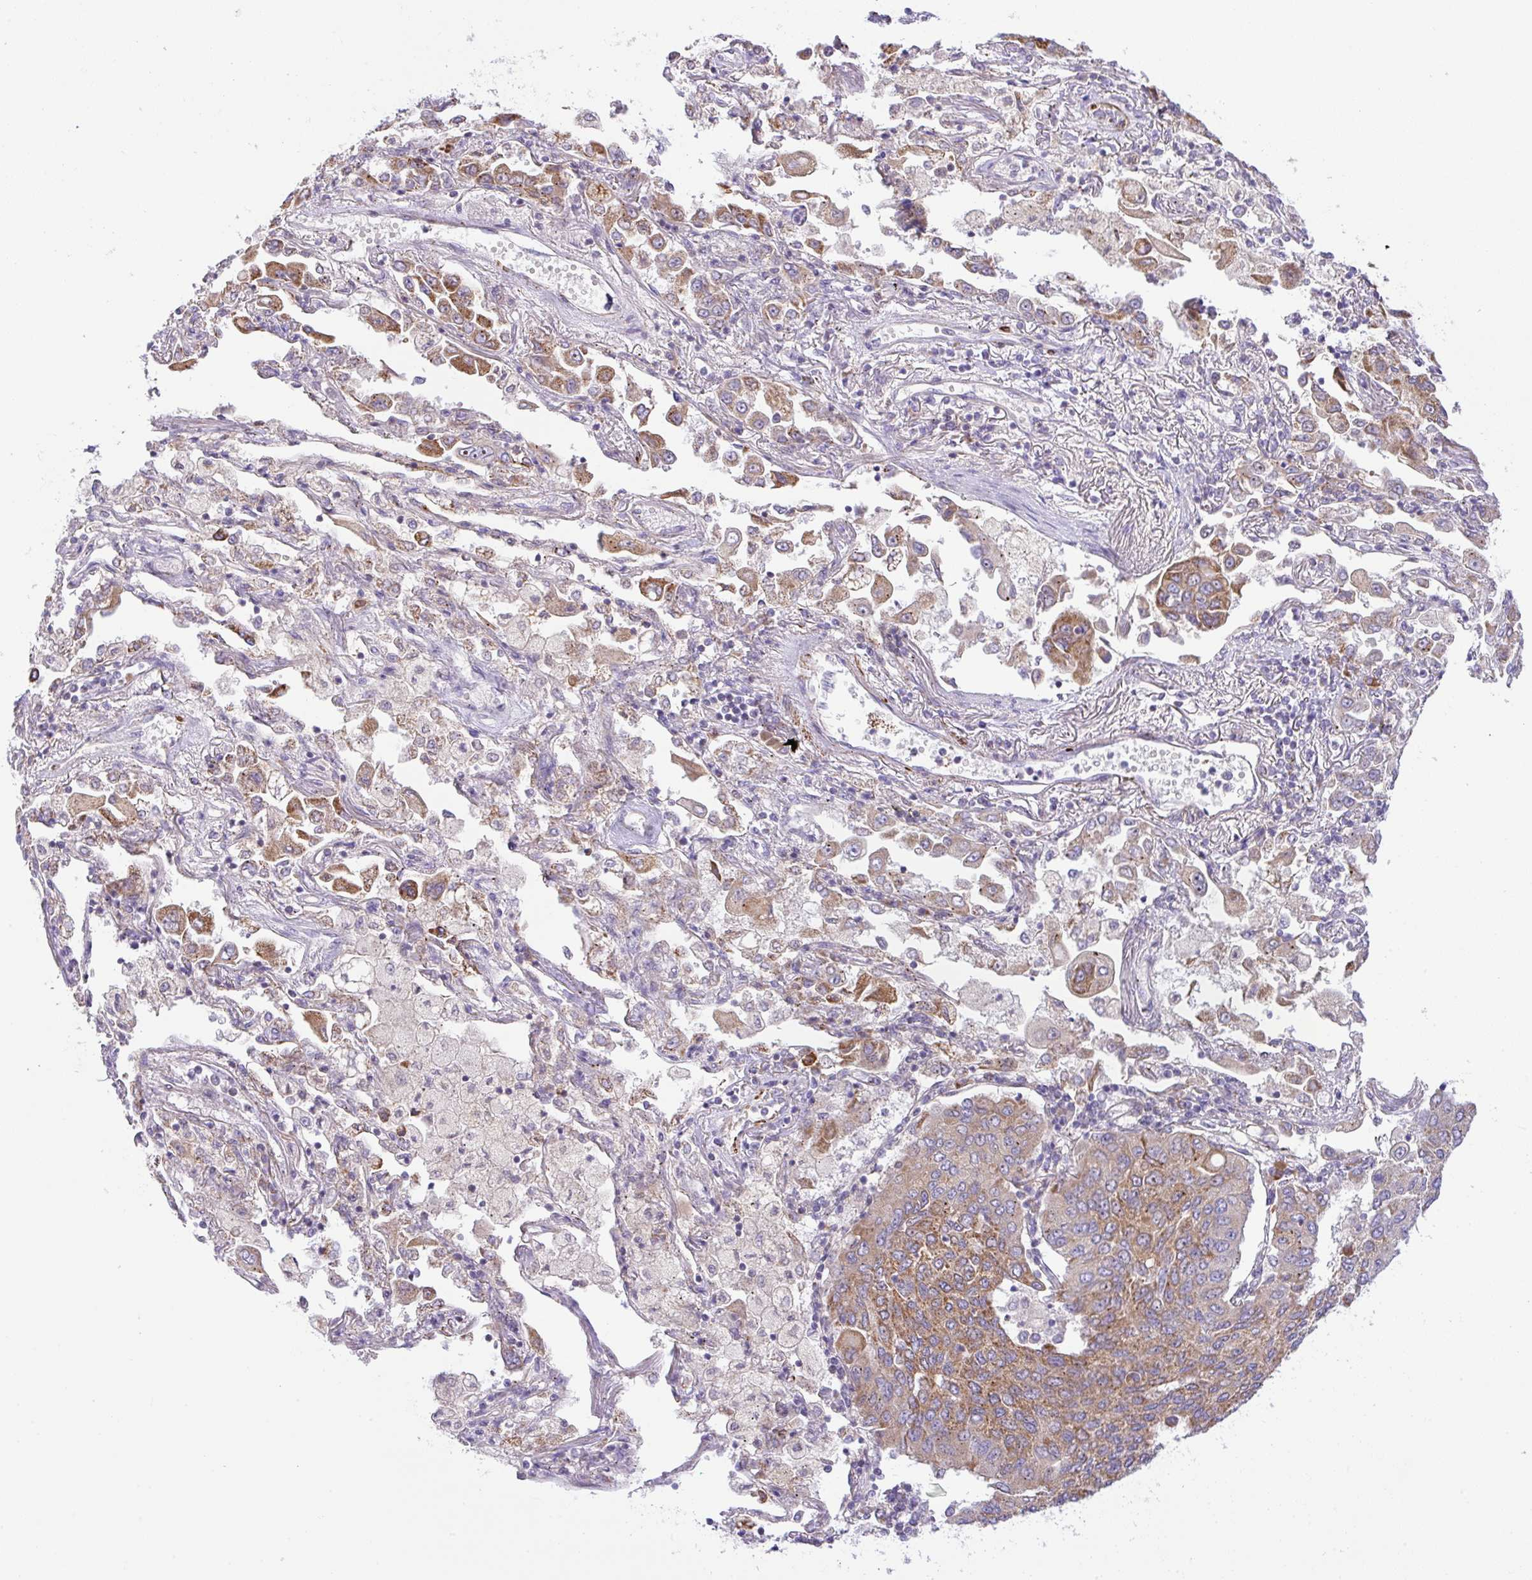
{"staining": {"intensity": "moderate", "quantity": "25%-75%", "location": "cytoplasmic/membranous"}, "tissue": "lung cancer", "cell_type": "Tumor cells", "image_type": "cancer", "snomed": [{"axis": "morphology", "description": "Squamous cell carcinoma, NOS"}, {"axis": "topography", "description": "Lung"}], "caption": "A high-resolution micrograph shows immunohistochemistry staining of squamous cell carcinoma (lung), which reveals moderate cytoplasmic/membranous positivity in approximately 25%-75% of tumor cells.", "gene": "CHDH", "patient": {"sex": "male", "age": 74}}